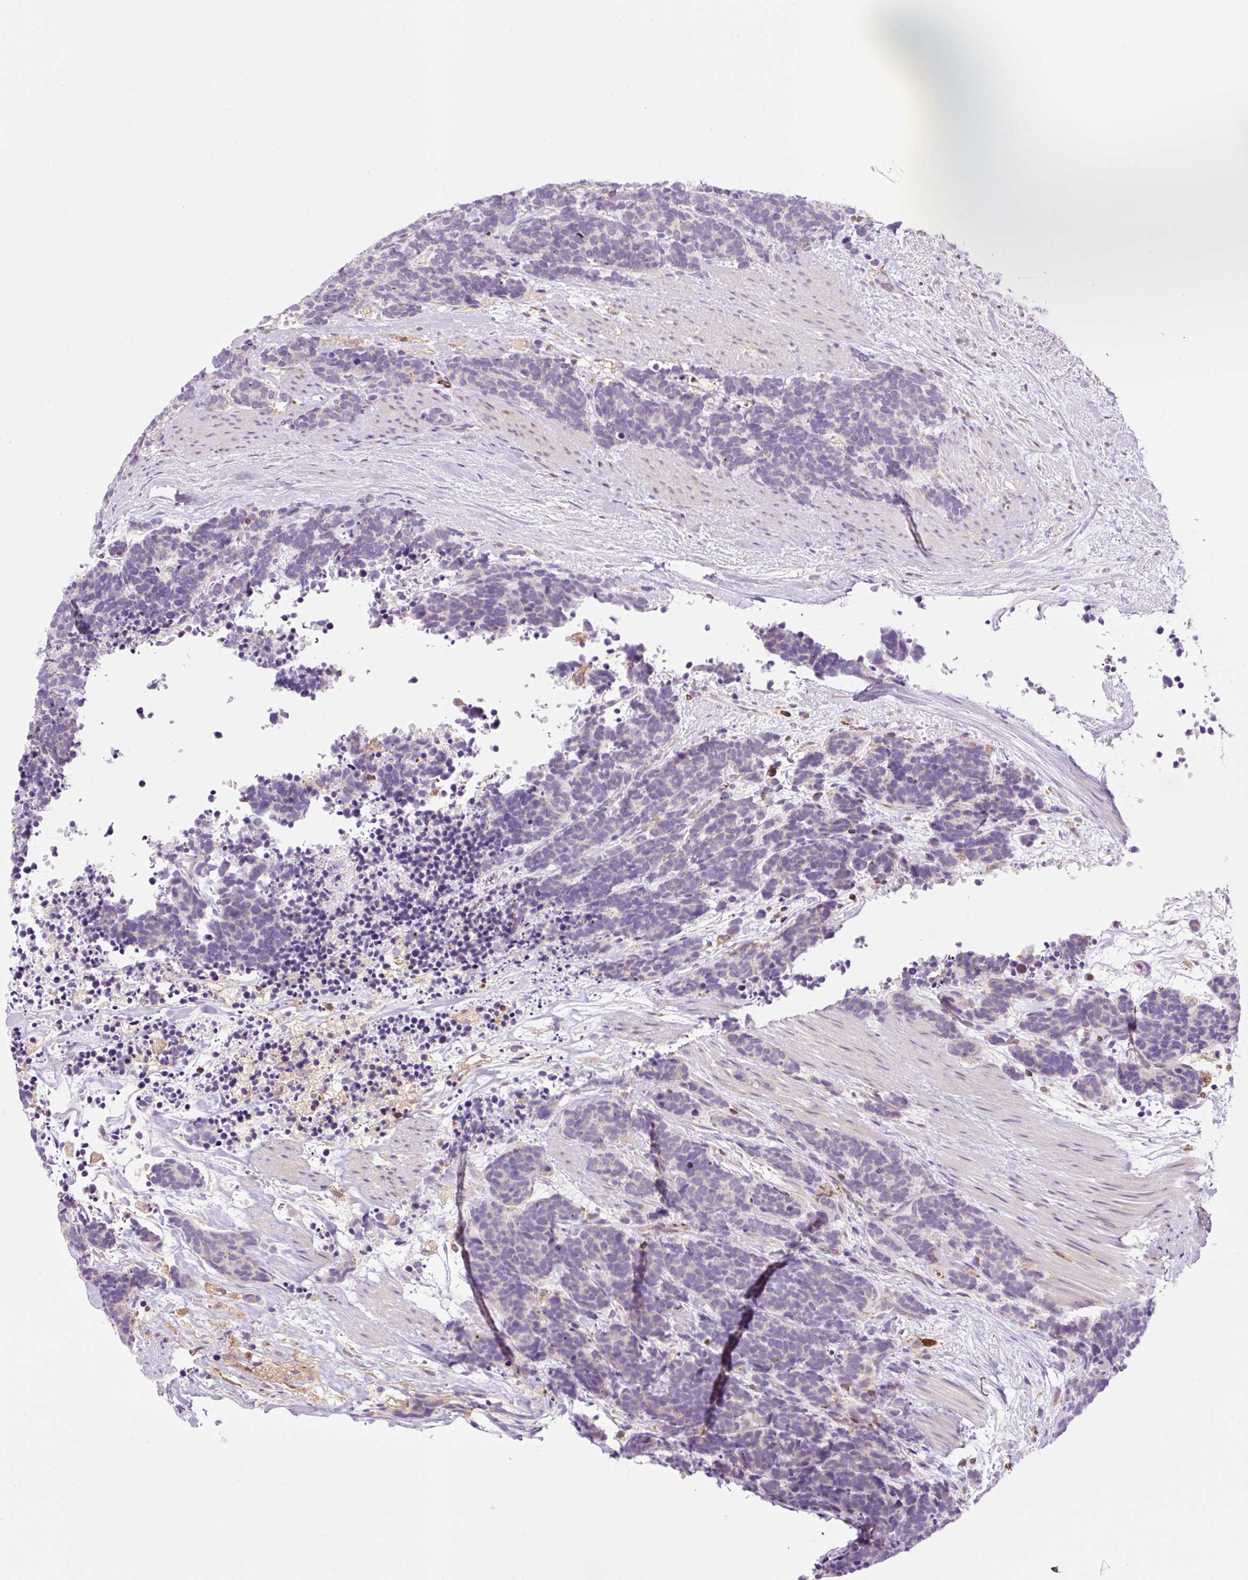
{"staining": {"intensity": "negative", "quantity": "none", "location": "none"}, "tissue": "carcinoid", "cell_type": "Tumor cells", "image_type": "cancer", "snomed": [{"axis": "morphology", "description": "Carcinoma, NOS"}, {"axis": "morphology", "description": "Carcinoid, malignant, NOS"}, {"axis": "topography", "description": "Prostate"}], "caption": "An immunohistochemistry (IHC) histopathology image of carcinoid is shown. There is no staining in tumor cells of carcinoid.", "gene": "CD83", "patient": {"sex": "male", "age": 57}}